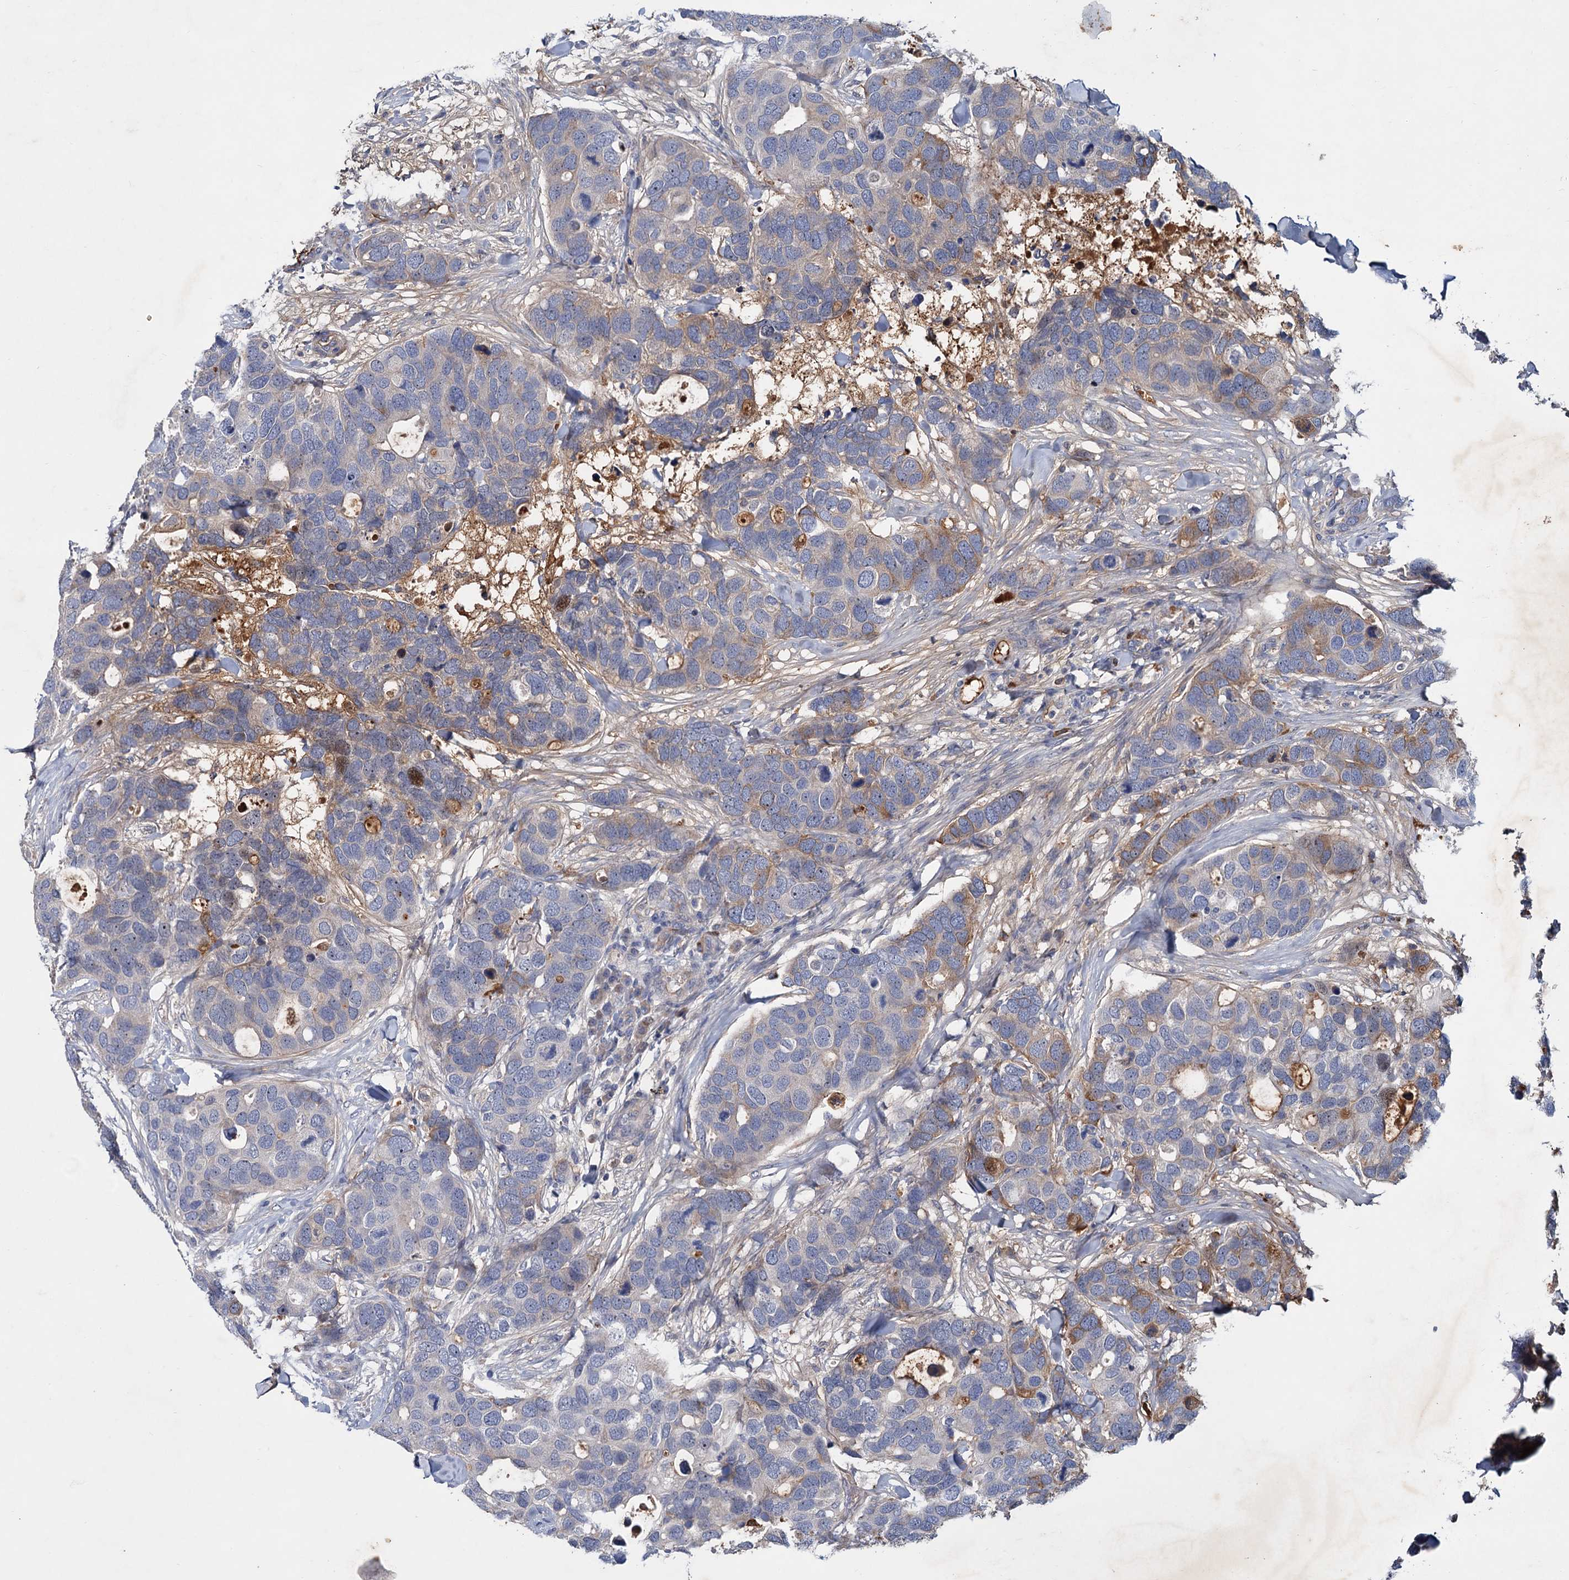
{"staining": {"intensity": "moderate", "quantity": "<25%", "location": "cytoplasmic/membranous,nuclear"}, "tissue": "breast cancer", "cell_type": "Tumor cells", "image_type": "cancer", "snomed": [{"axis": "morphology", "description": "Duct carcinoma"}, {"axis": "topography", "description": "Breast"}], "caption": "DAB immunohistochemical staining of breast cancer (infiltrating ductal carcinoma) reveals moderate cytoplasmic/membranous and nuclear protein expression in about <25% of tumor cells.", "gene": "CHRD", "patient": {"sex": "female", "age": 83}}